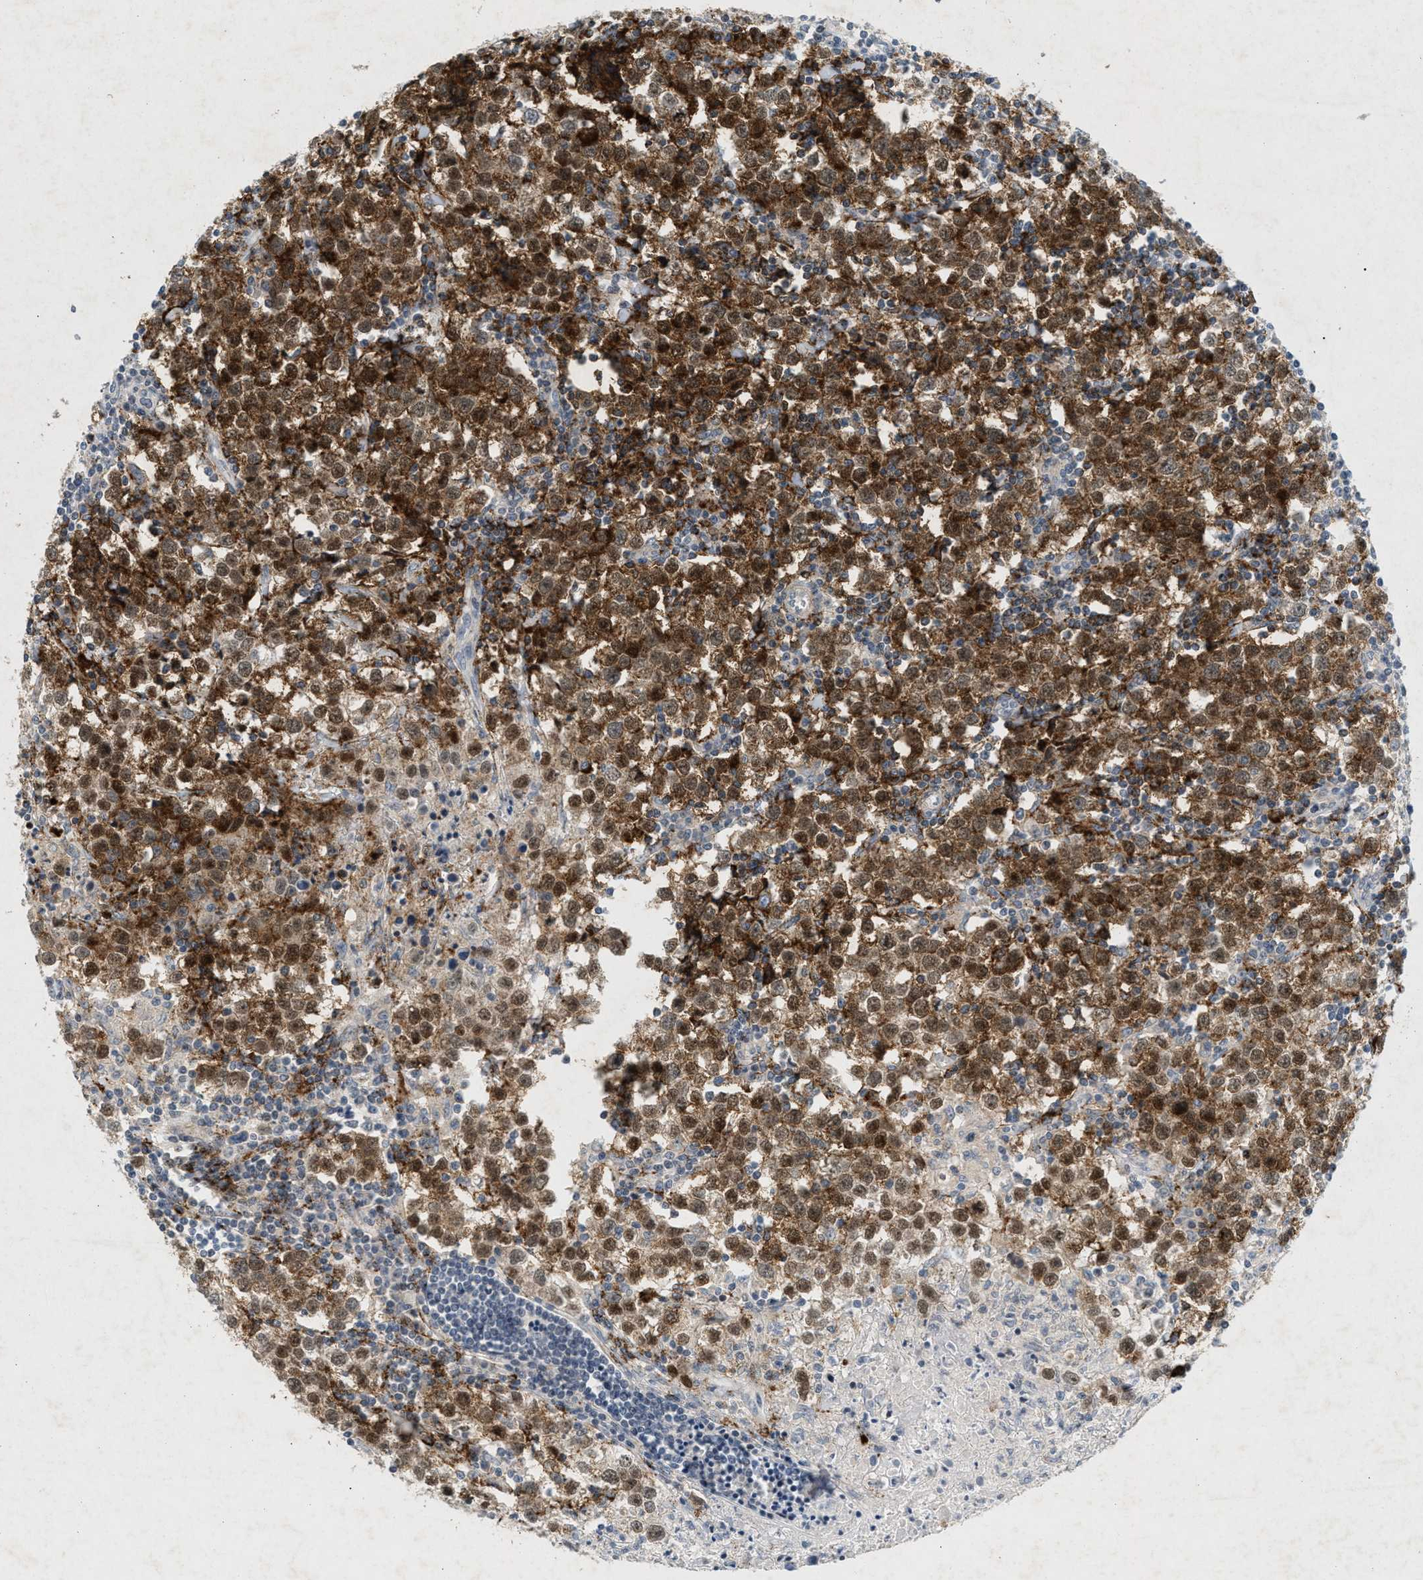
{"staining": {"intensity": "moderate", "quantity": ">75%", "location": "cytoplasmic/membranous"}, "tissue": "testis cancer", "cell_type": "Tumor cells", "image_type": "cancer", "snomed": [{"axis": "morphology", "description": "Seminoma, NOS"}, {"axis": "morphology", "description": "Carcinoma, Embryonal, NOS"}, {"axis": "topography", "description": "Testis"}], "caption": "The photomicrograph exhibits staining of testis seminoma, revealing moderate cytoplasmic/membranous protein staining (brown color) within tumor cells.", "gene": "ZPR1", "patient": {"sex": "male", "age": 36}}